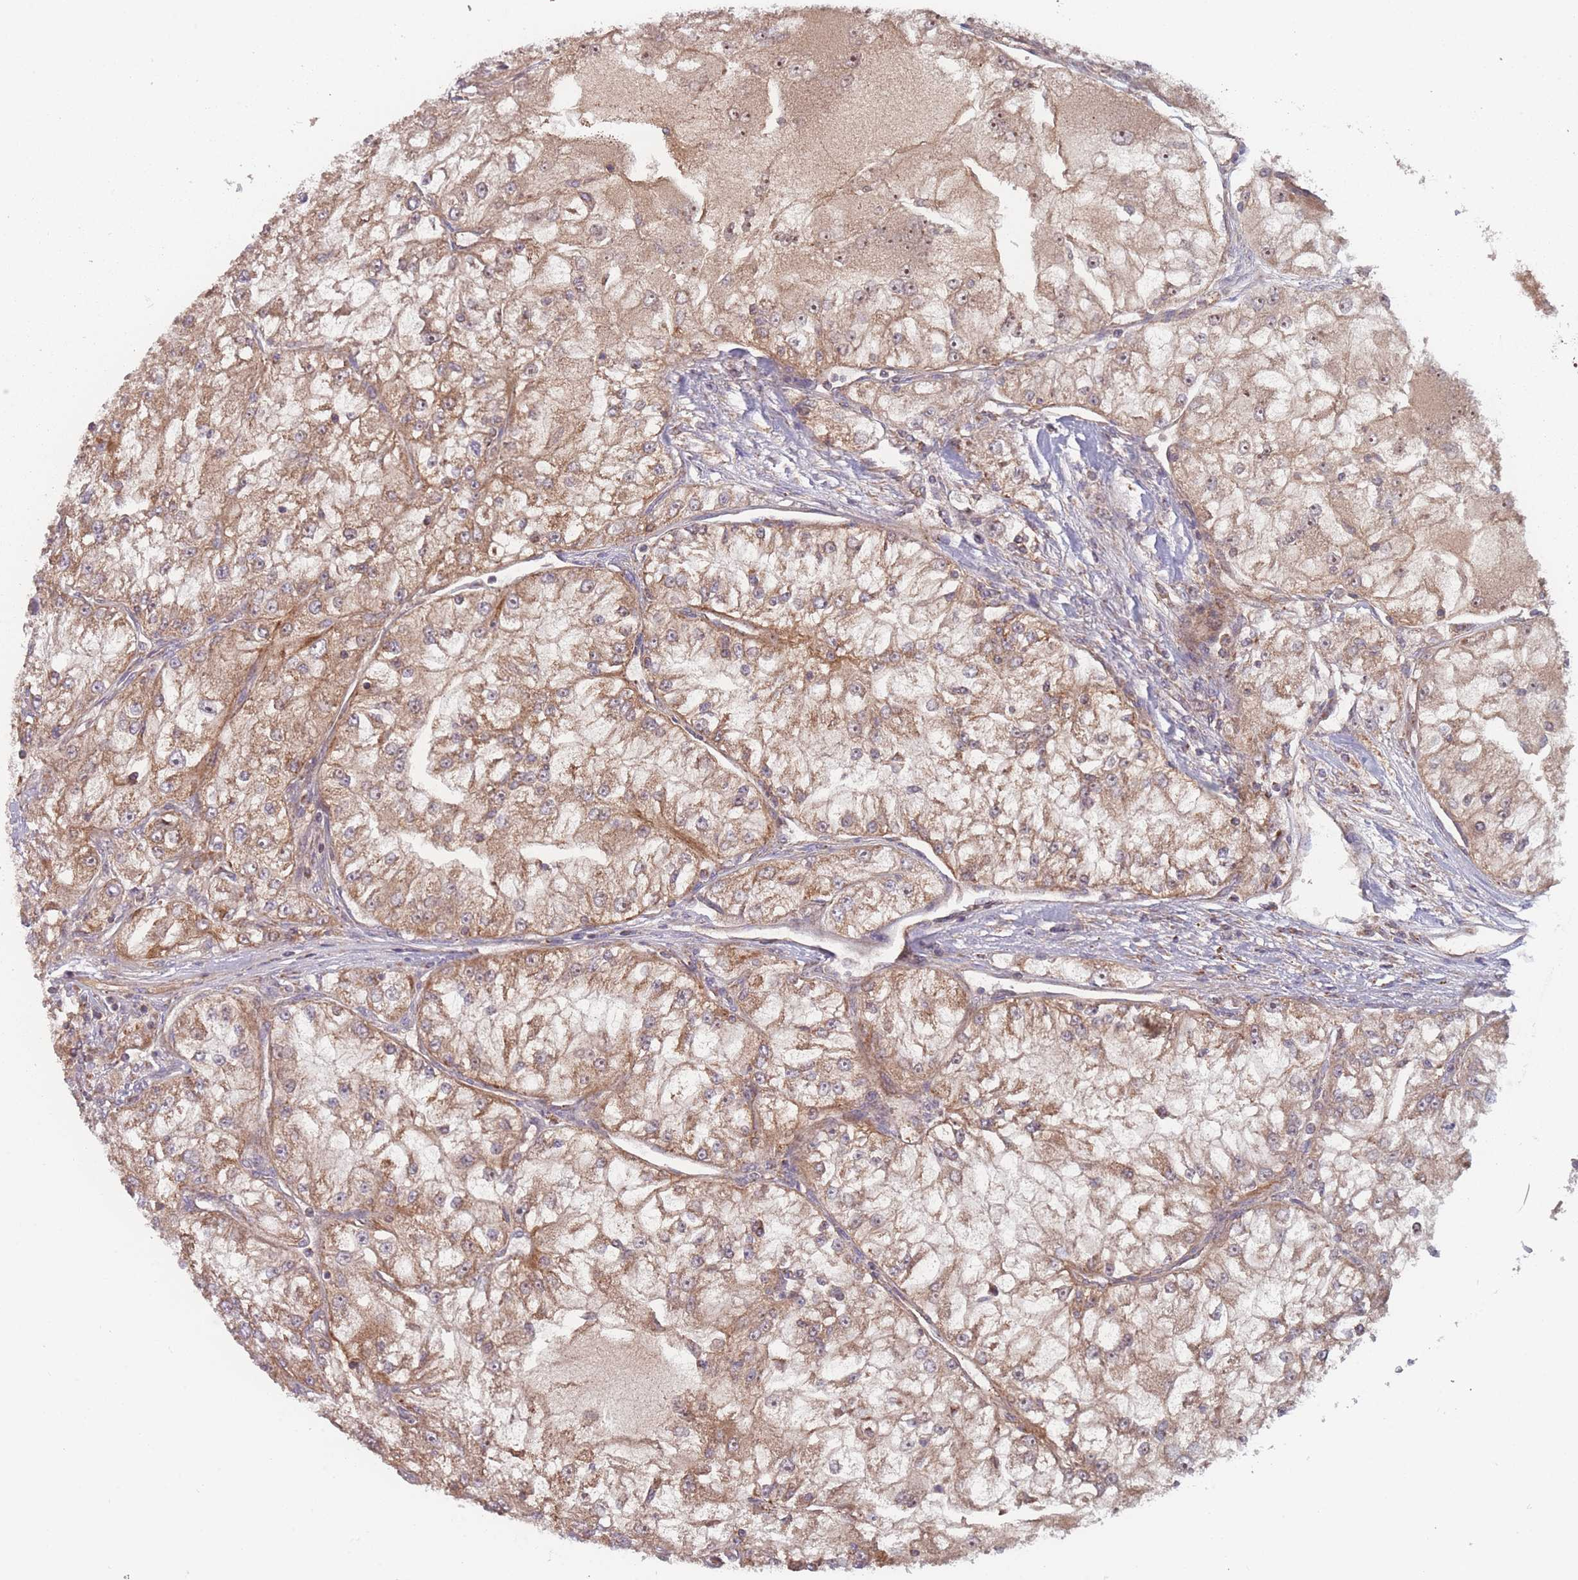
{"staining": {"intensity": "moderate", "quantity": ">75%", "location": "cytoplasmic/membranous"}, "tissue": "renal cancer", "cell_type": "Tumor cells", "image_type": "cancer", "snomed": [{"axis": "morphology", "description": "Adenocarcinoma, NOS"}, {"axis": "topography", "description": "Kidney"}], "caption": "Immunohistochemistry (IHC) staining of renal cancer, which reveals medium levels of moderate cytoplasmic/membranous staining in approximately >75% of tumor cells indicating moderate cytoplasmic/membranous protein expression. The staining was performed using DAB (brown) for protein detection and nuclei were counterstained in hematoxylin (blue).", "gene": "ATP5MG", "patient": {"sex": "female", "age": 72}}